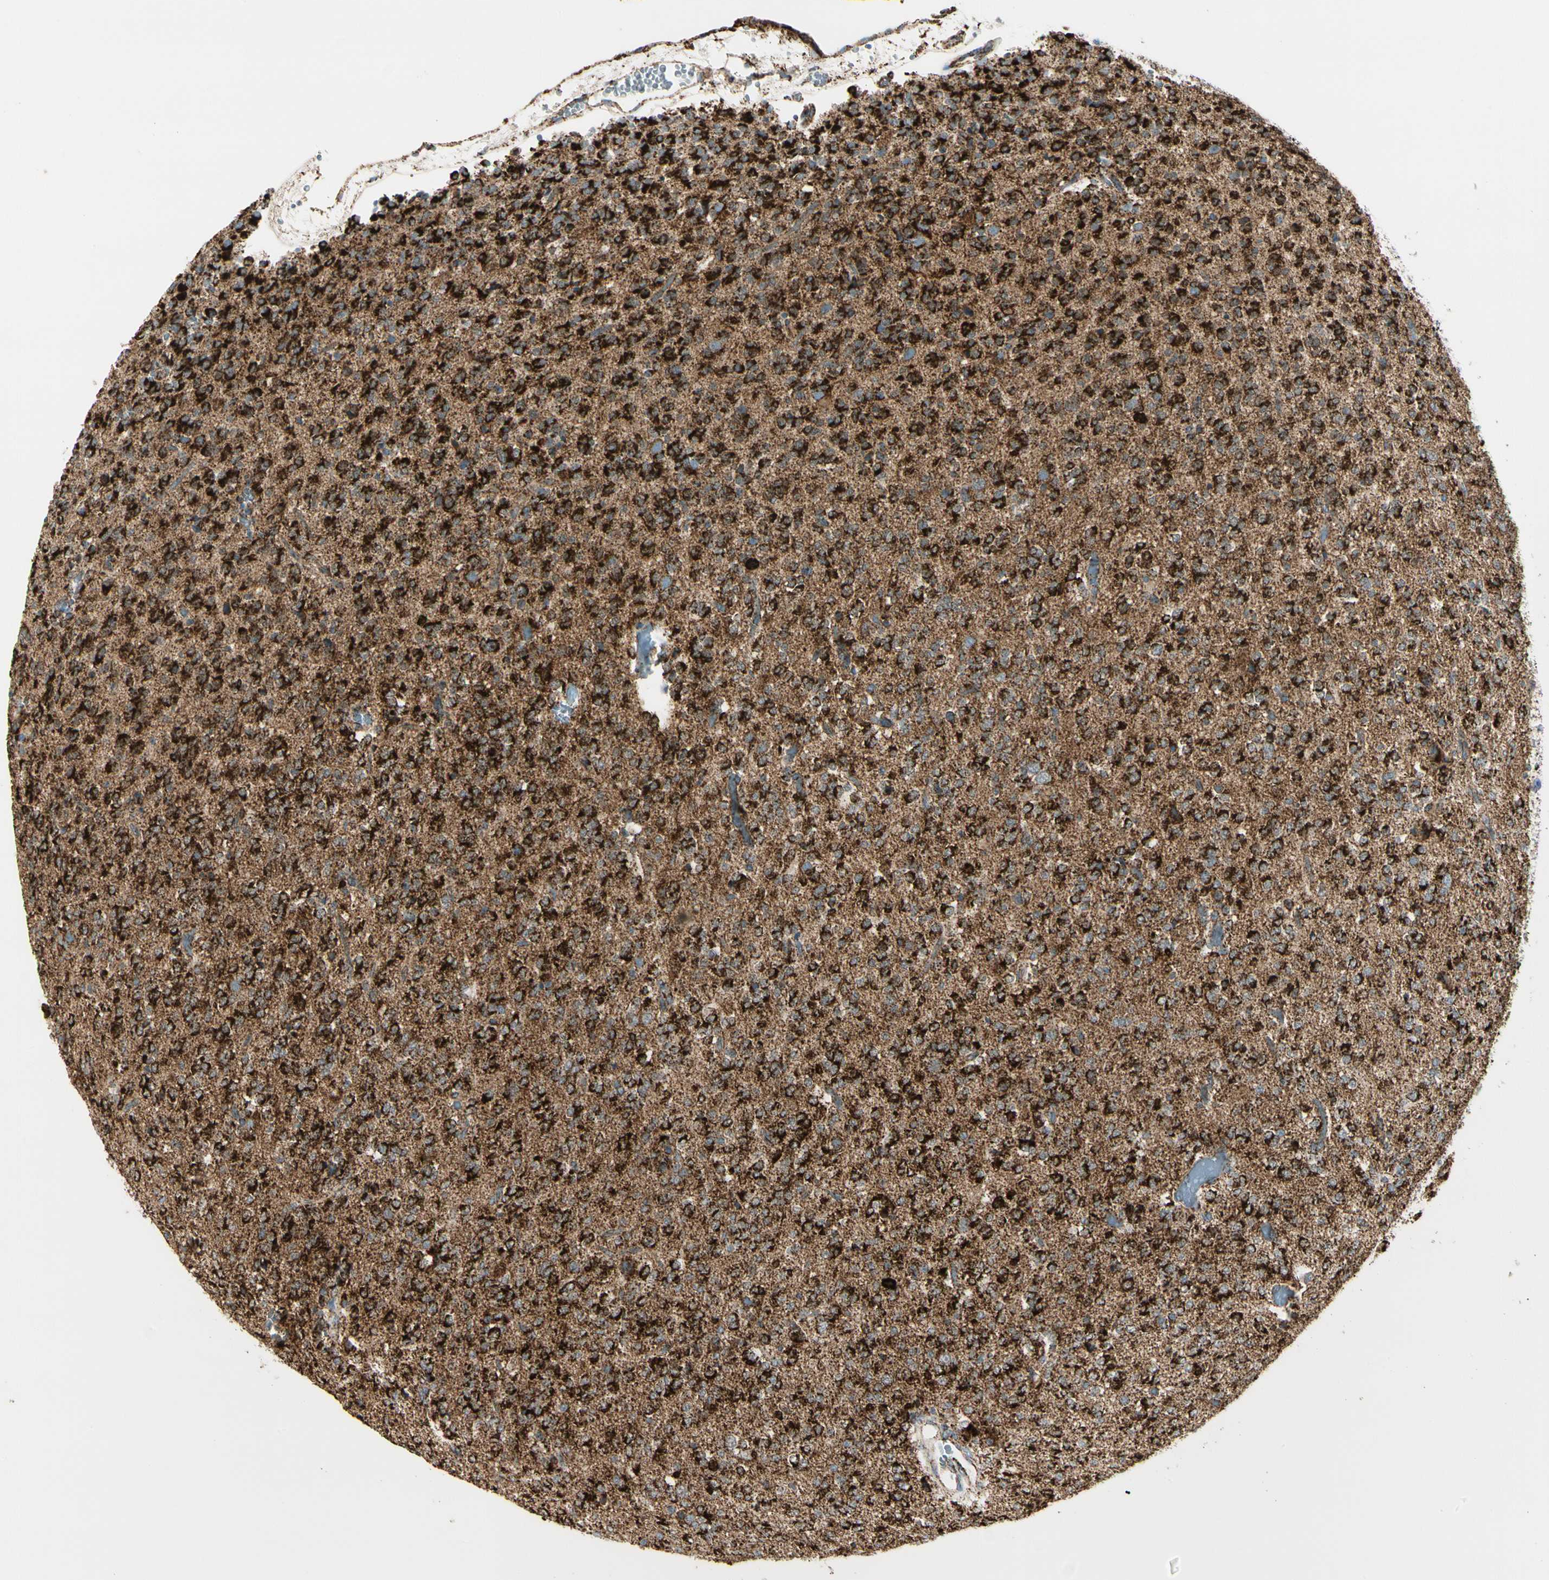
{"staining": {"intensity": "strong", "quantity": ">75%", "location": "cytoplasmic/membranous"}, "tissue": "glioma", "cell_type": "Tumor cells", "image_type": "cancer", "snomed": [{"axis": "morphology", "description": "Glioma, malignant, Low grade"}, {"axis": "topography", "description": "Brain"}], "caption": "DAB immunohistochemical staining of human glioma reveals strong cytoplasmic/membranous protein staining in about >75% of tumor cells.", "gene": "ME2", "patient": {"sex": "male", "age": 38}}